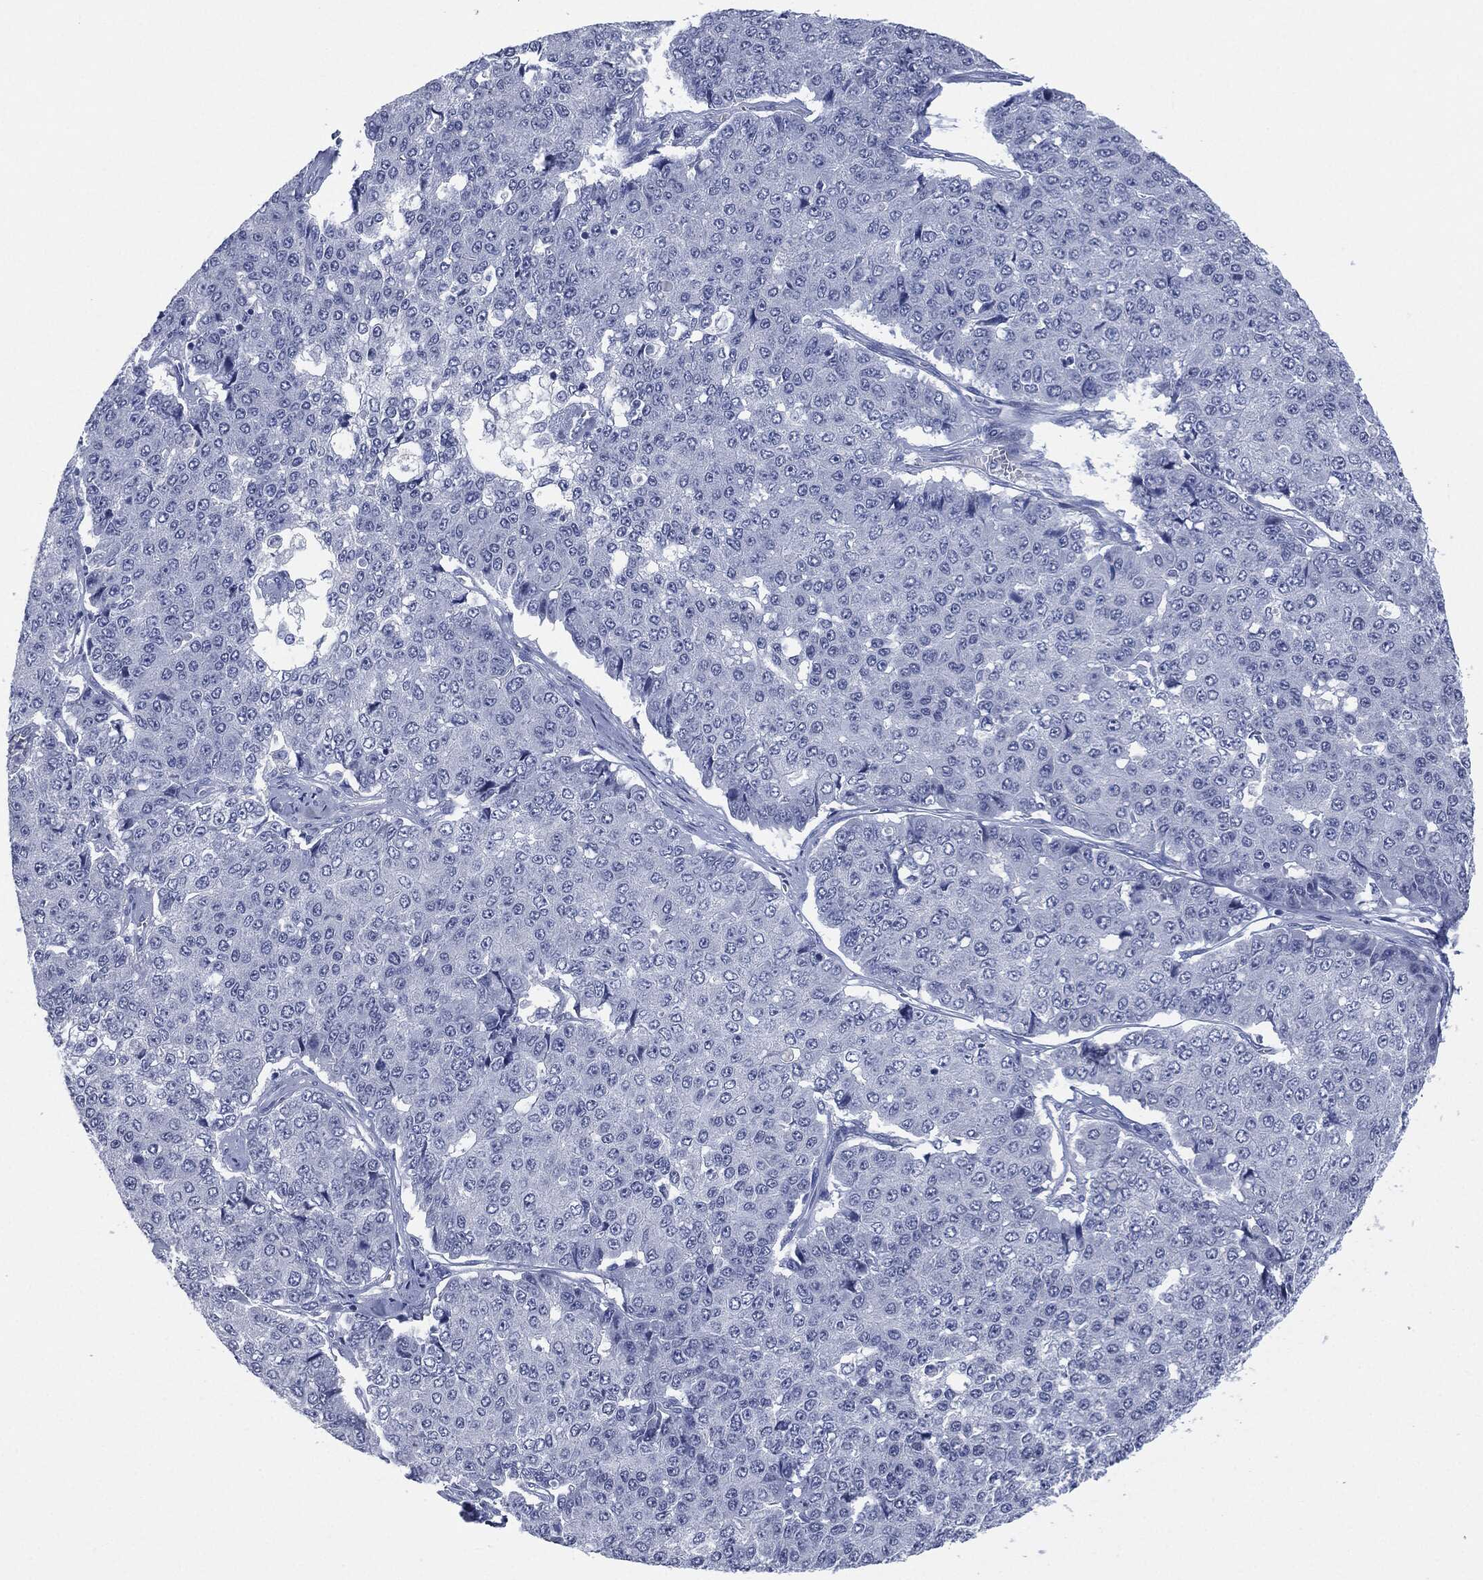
{"staining": {"intensity": "negative", "quantity": "none", "location": "none"}, "tissue": "pancreatic cancer", "cell_type": "Tumor cells", "image_type": "cancer", "snomed": [{"axis": "morphology", "description": "Normal tissue, NOS"}, {"axis": "morphology", "description": "Adenocarcinoma, NOS"}, {"axis": "topography", "description": "Pancreas"}, {"axis": "topography", "description": "Duodenum"}], "caption": "A micrograph of adenocarcinoma (pancreatic) stained for a protein demonstrates no brown staining in tumor cells.", "gene": "MUC16", "patient": {"sex": "male", "age": 50}}